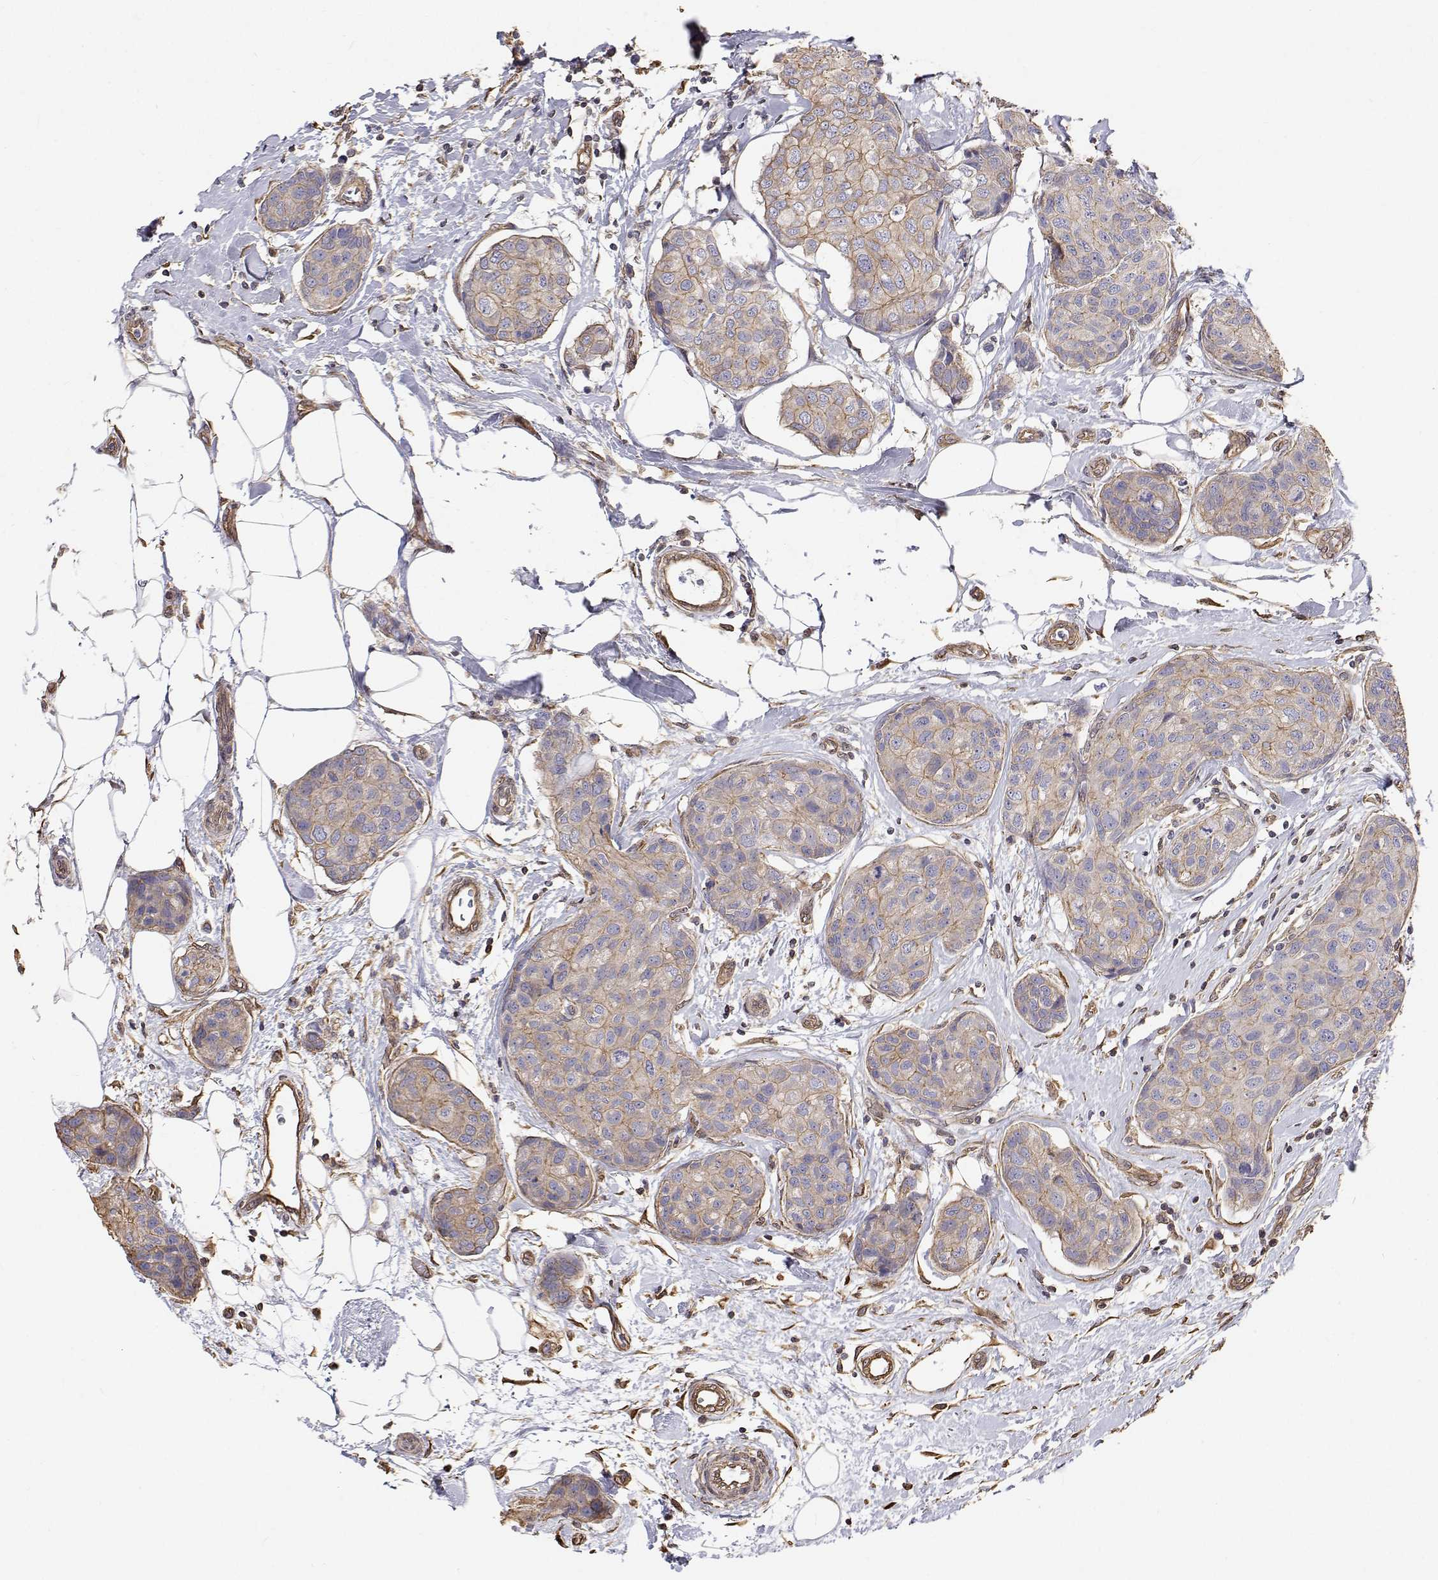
{"staining": {"intensity": "weak", "quantity": "<25%", "location": "cytoplasmic/membranous"}, "tissue": "breast cancer", "cell_type": "Tumor cells", "image_type": "cancer", "snomed": [{"axis": "morphology", "description": "Duct carcinoma"}, {"axis": "topography", "description": "Breast"}], "caption": "This is a histopathology image of IHC staining of breast cancer (invasive ductal carcinoma), which shows no positivity in tumor cells.", "gene": "GSDMA", "patient": {"sex": "female", "age": 80}}